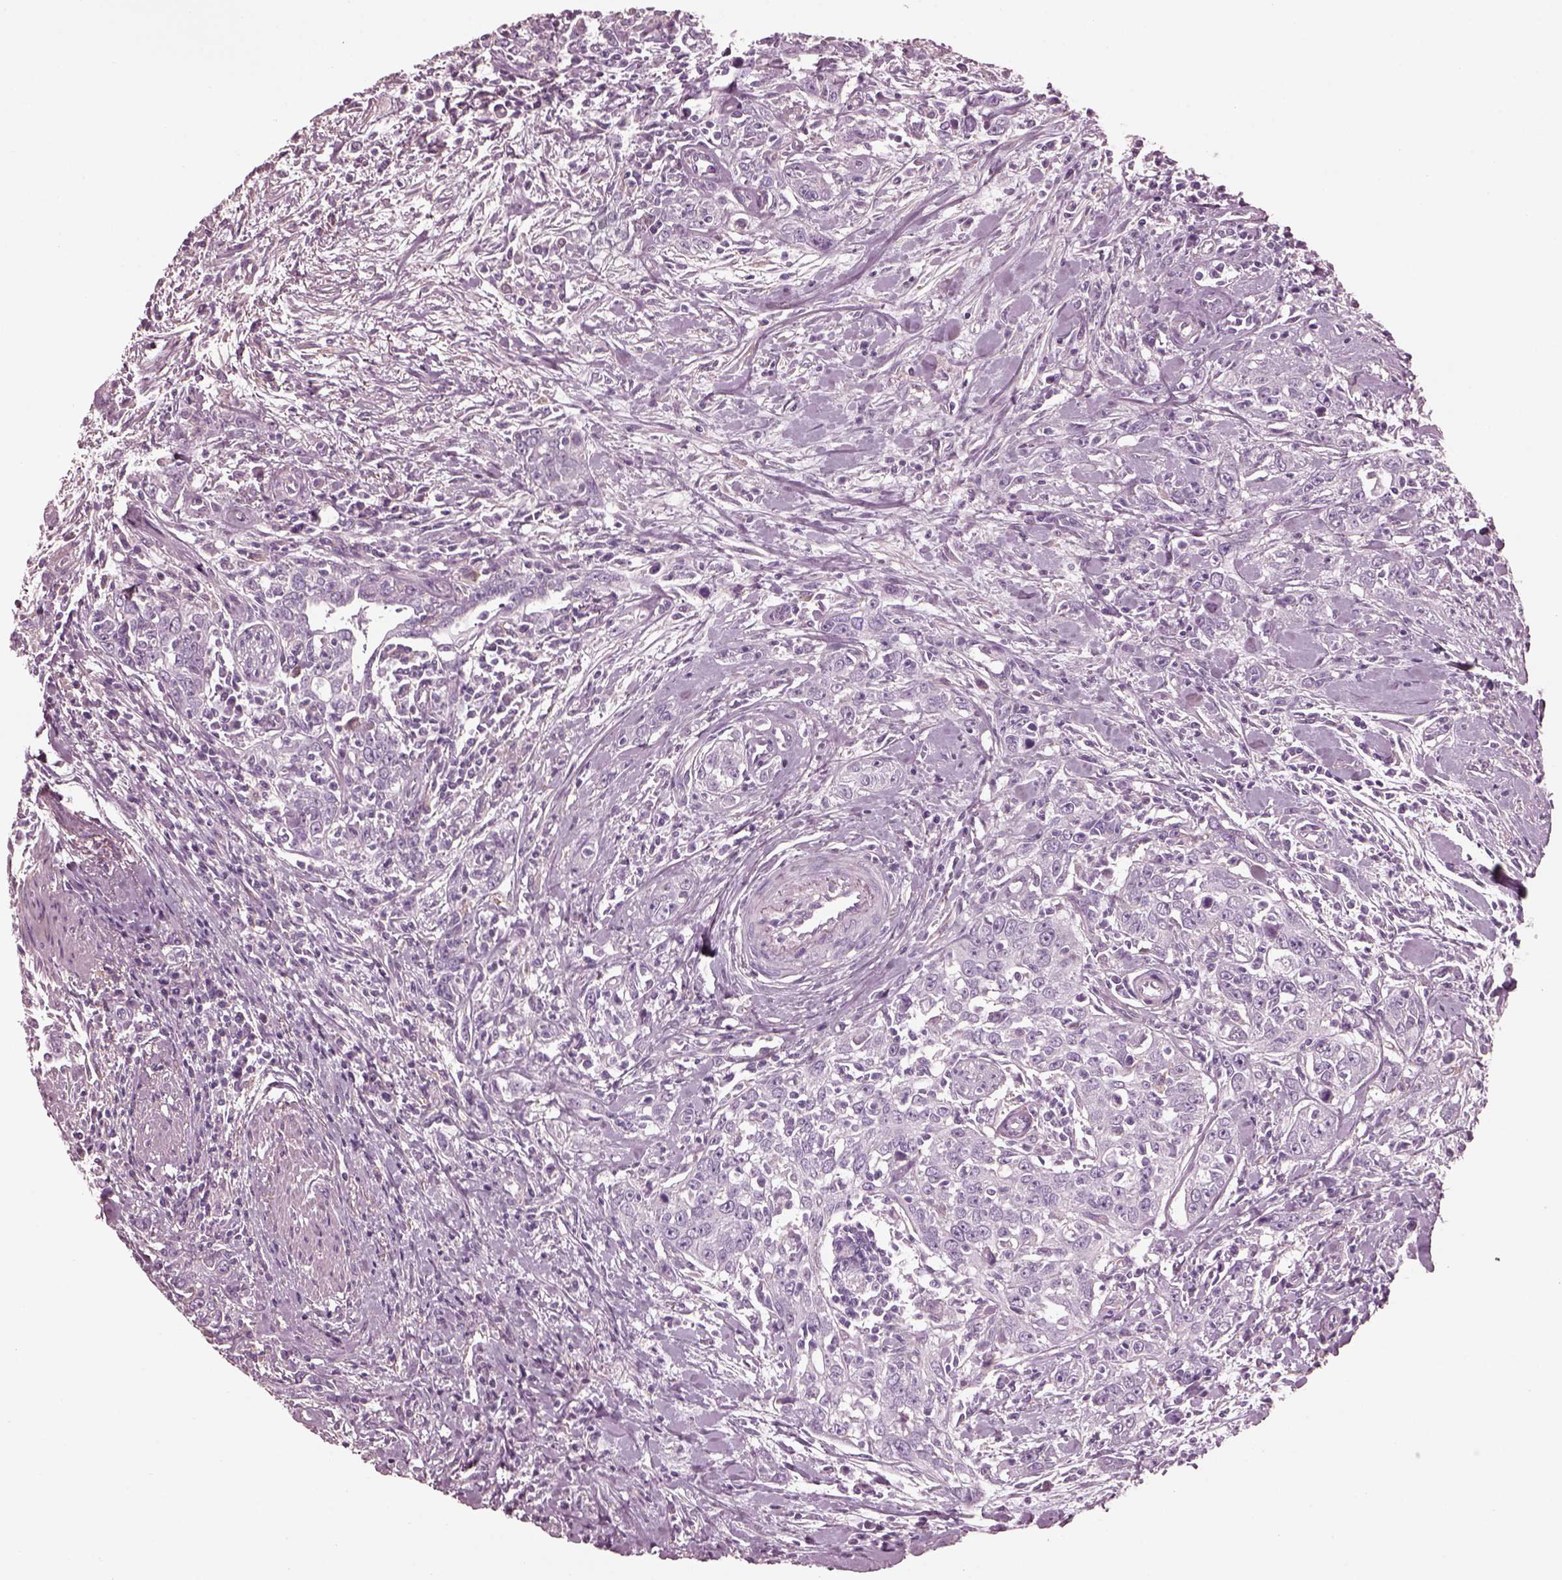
{"staining": {"intensity": "negative", "quantity": "none", "location": "none"}, "tissue": "urothelial cancer", "cell_type": "Tumor cells", "image_type": "cancer", "snomed": [{"axis": "morphology", "description": "Urothelial carcinoma, High grade"}, {"axis": "topography", "description": "Urinary bladder"}], "caption": "Immunohistochemistry (IHC) photomicrograph of human urothelial carcinoma (high-grade) stained for a protein (brown), which demonstrates no positivity in tumor cells.", "gene": "CGA", "patient": {"sex": "male", "age": 83}}